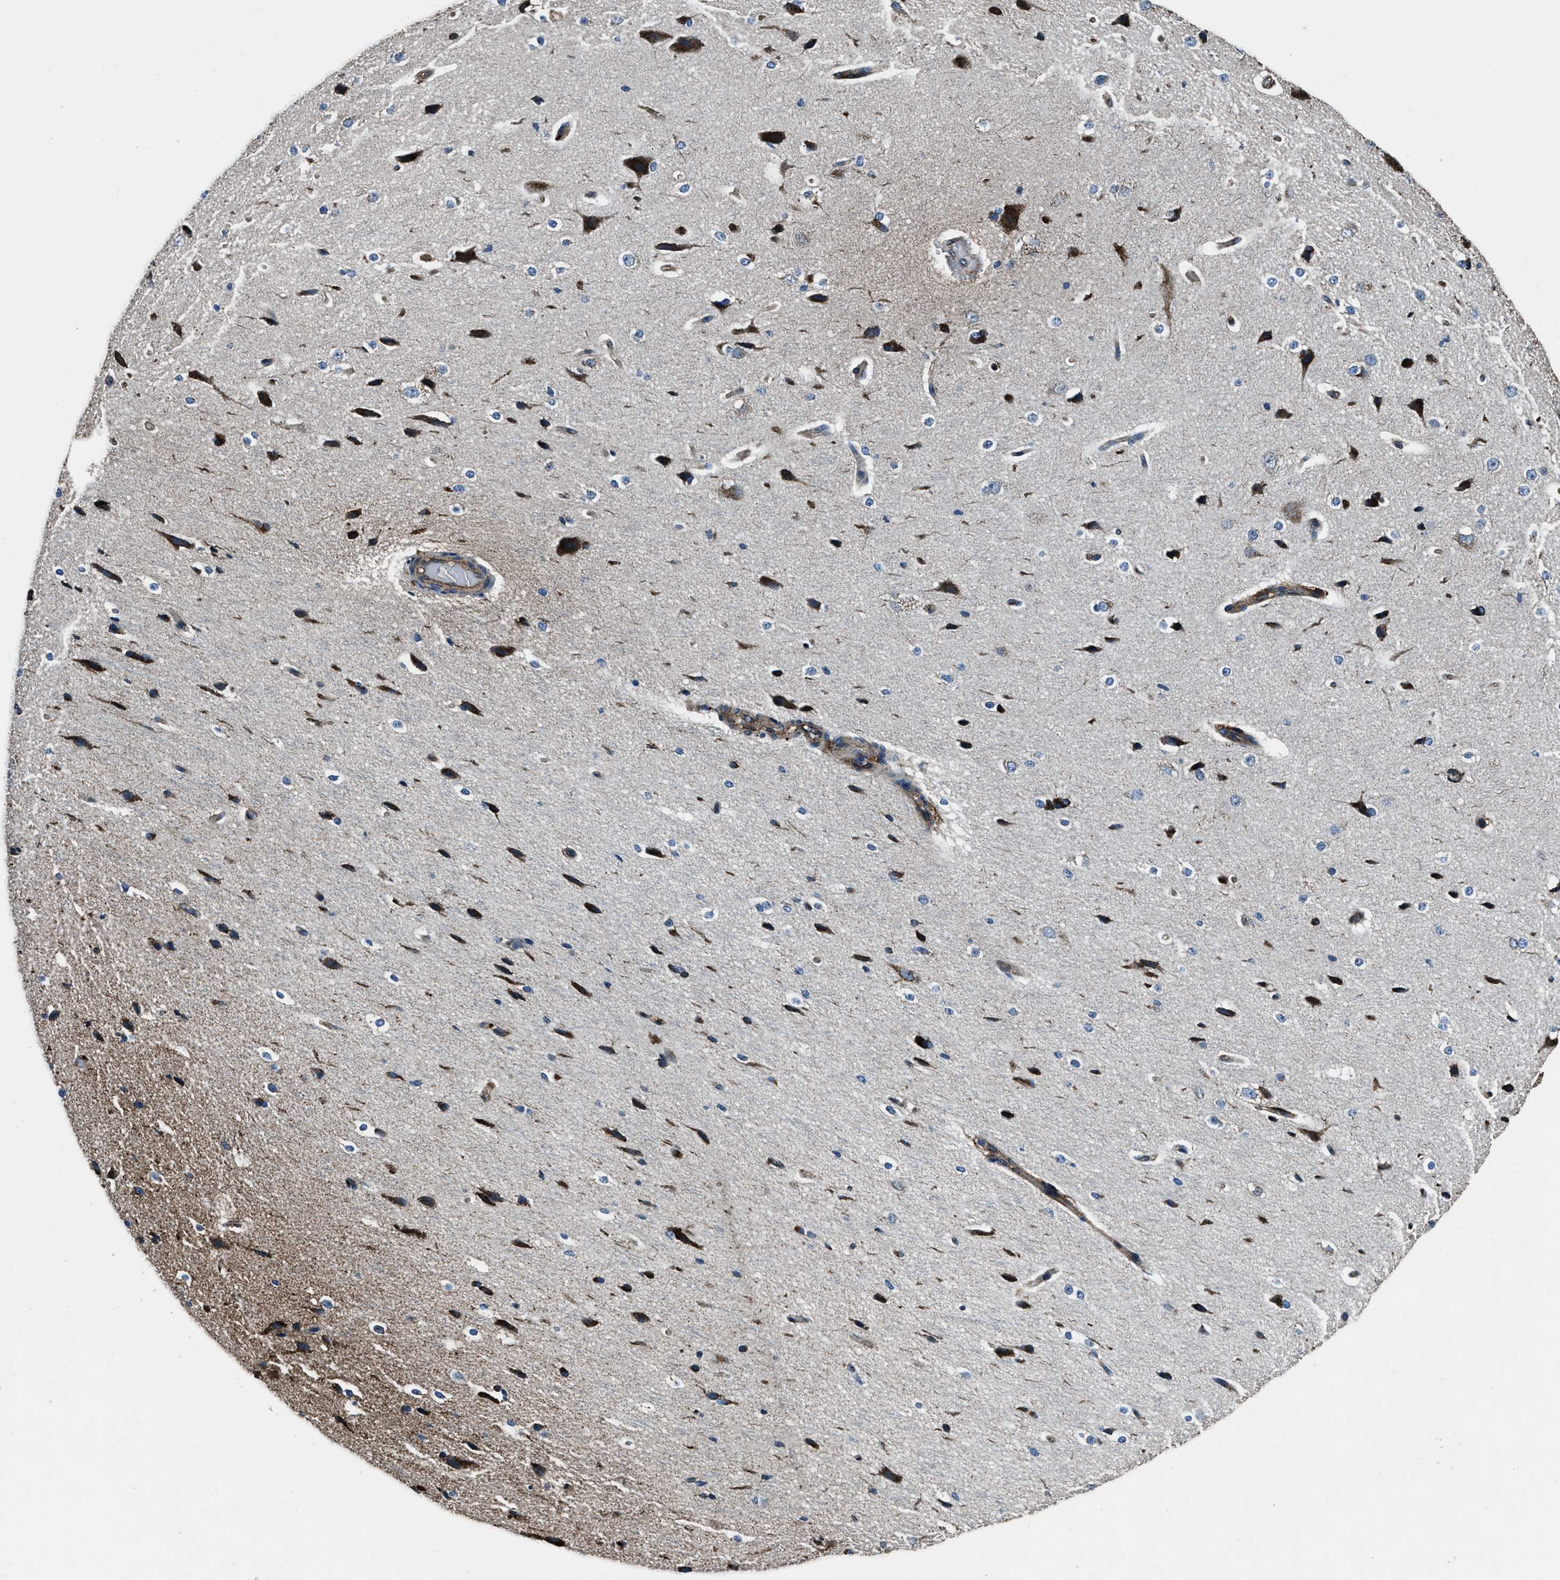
{"staining": {"intensity": "moderate", "quantity": ">75%", "location": "cytoplasmic/membranous"}, "tissue": "cerebral cortex", "cell_type": "Endothelial cells", "image_type": "normal", "snomed": [{"axis": "morphology", "description": "Normal tissue, NOS"}, {"axis": "morphology", "description": "Developmental malformation"}, {"axis": "topography", "description": "Cerebral cortex"}], "caption": "Unremarkable cerebral cortex was stained to show a protein in brown. There is medium levels of moderate cytoplasmic/membranous positivity in about >75% of endothelial cells. The staining was performed using DAB to visualize the protein expression in brown, while the nuclei were stained in blue with hematoxylin (Magnification: 20x).", "gene": "OGDH", "patient": {"sex": "female", "age": 30}}